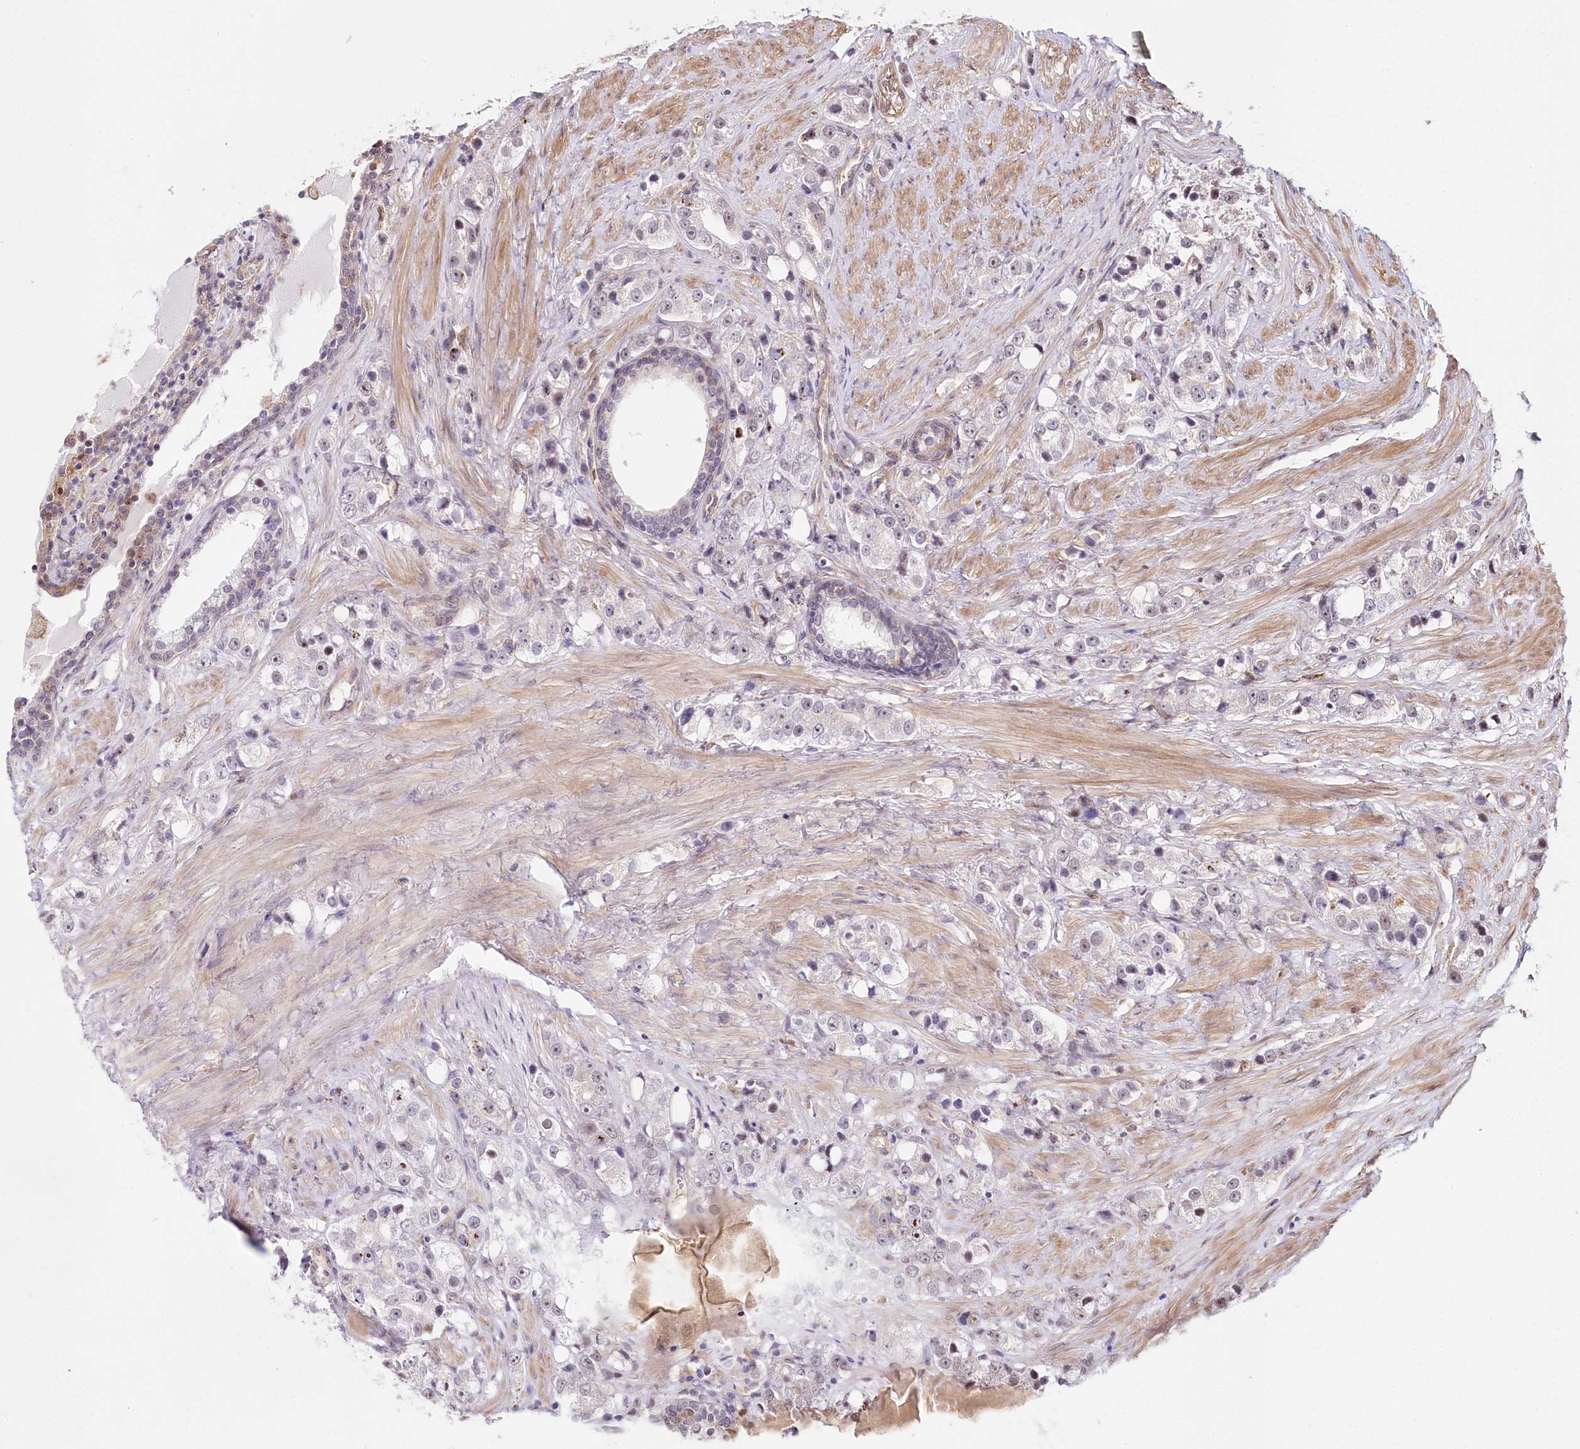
{"staining": {"intensity": "negative", "quantity": "none", "location": "none"}, "tissue": "prostate cancer", "cell_type": "Tumor cells", "image_type": "cancer", "snomed": [{"axis": "morphology", "description": "Adenocarcinoma, NOS"}, {"axis": "topography", "description": "Prostate"}], "caption": "An immunohistochemistry micrograph of prostate cancer is shown. There is no staining in tumor cells of prostate cancer.", "gene": "TUBGCP2", "patient": {"sex": "male", "age": 79}}